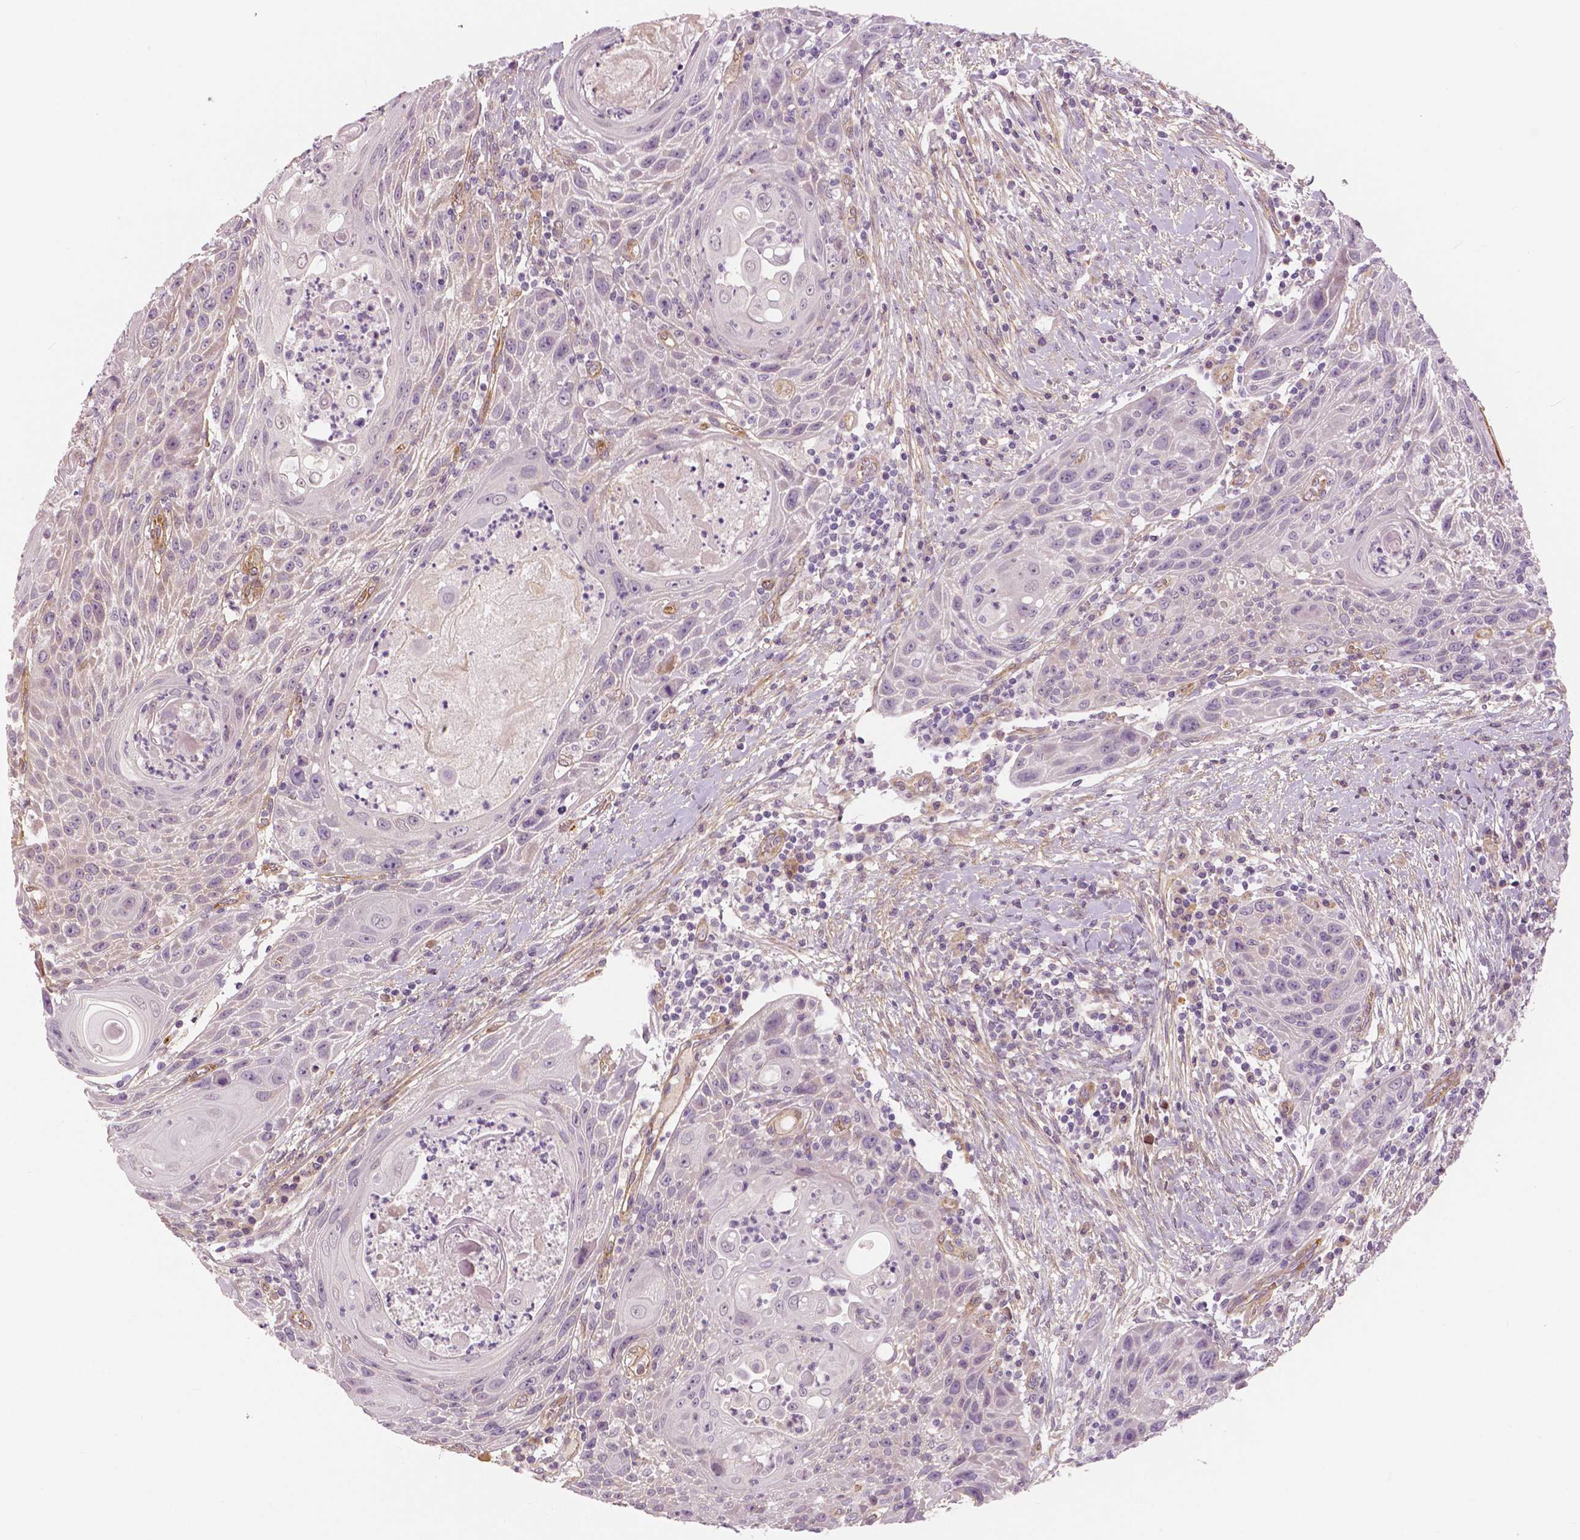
{"staining": {"intensity": "negative", "quantity": "none", "location": "none"}, "tissue": "head and neck cancer", "cell_type": "Tumor cells", "image_type": "cancer", "snomed": [{"axis": "morphology", "description": "Squamous cell carcinoma, NOS"}, {"axis": "topography", "description": "Head-Neck"}], "caption": "This is an IHC image of human head and neck cancer. There is no staining in tumor cells.", "gene": "FLT1", "patient": {"sex": "male", "age": 69}}